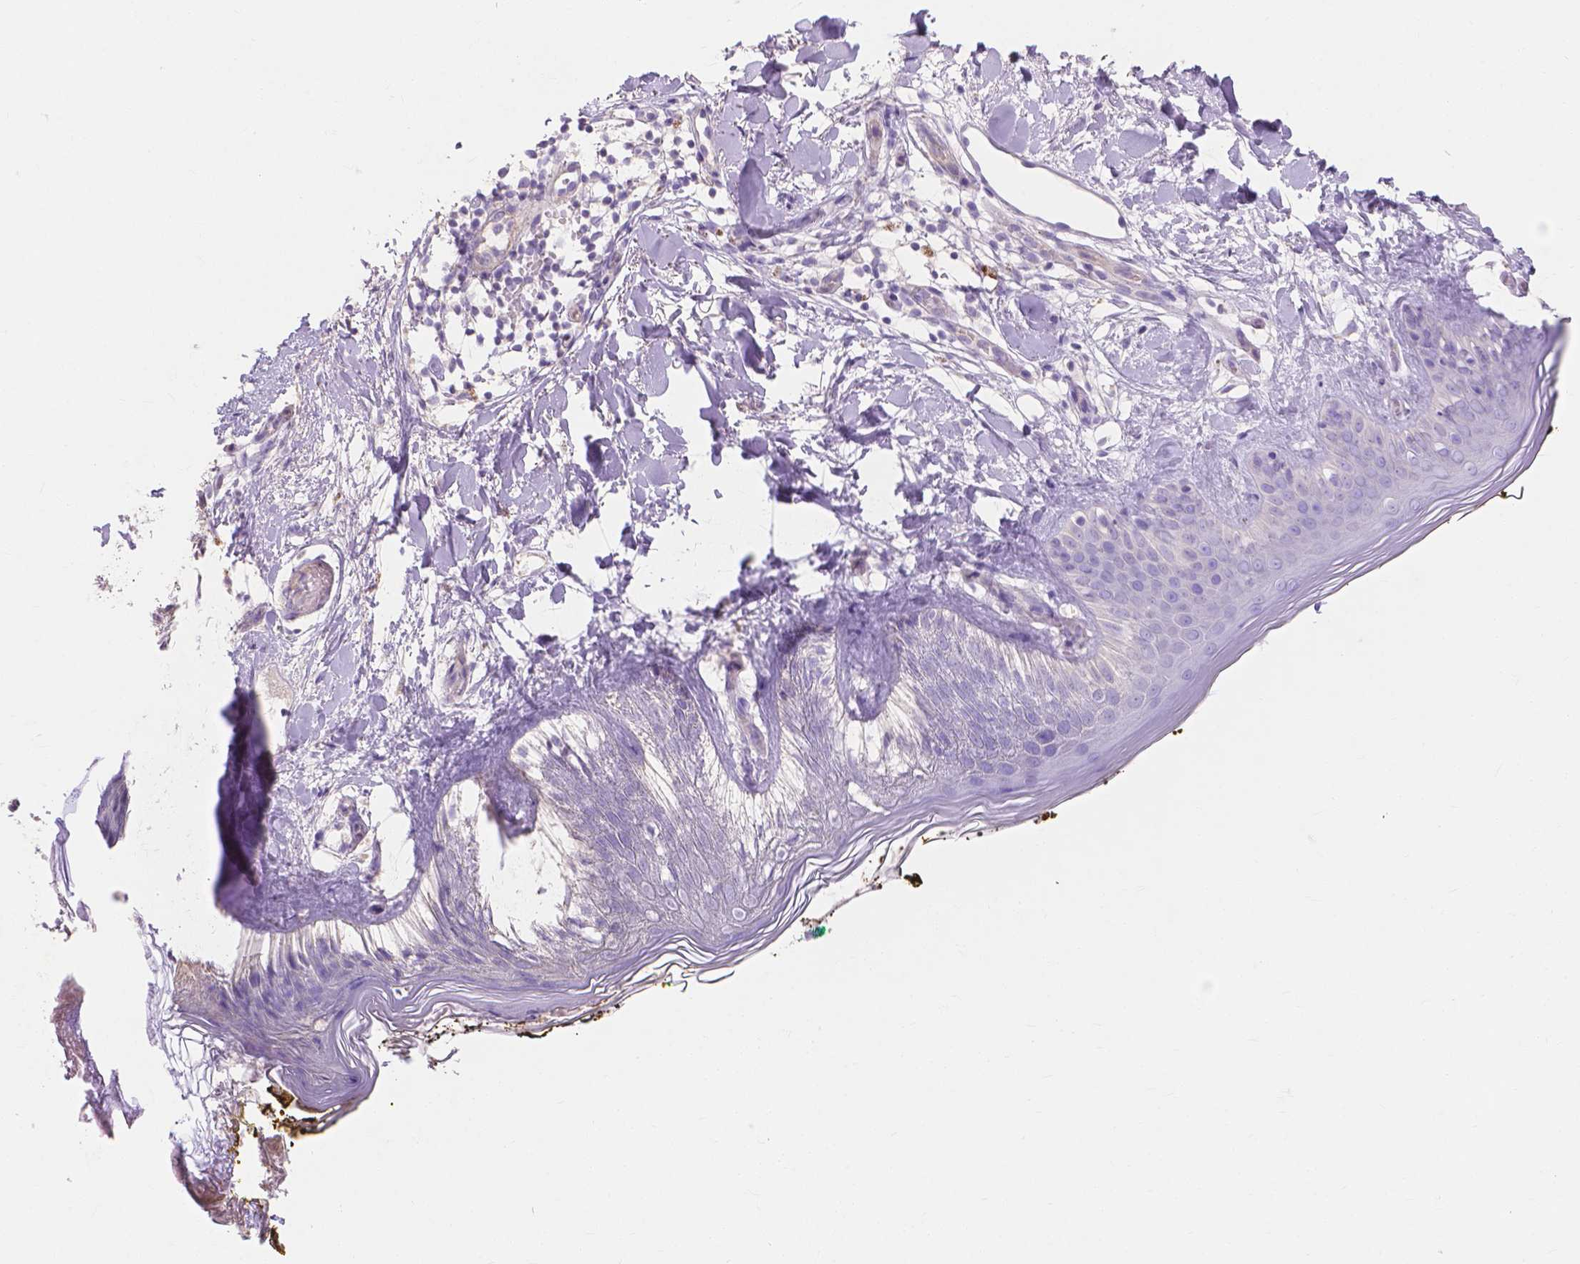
{"staining": {"intensity": "negative", "quantity": "none", "location": "none"}, "tissue": "skin", "cell_type": "Fibroblasts", "image_type": "normal", "snomed": [{"axis": "morphology", "description": "Normal tissue, NOS"}, {"axis": "topography", "description": "Skin"}], "caption": "The photomicrograph exhibits no significant staining in fibroblasts of skin.", "gene": "MBLAC1", "patient": {"sex": "female", "age": 34}}